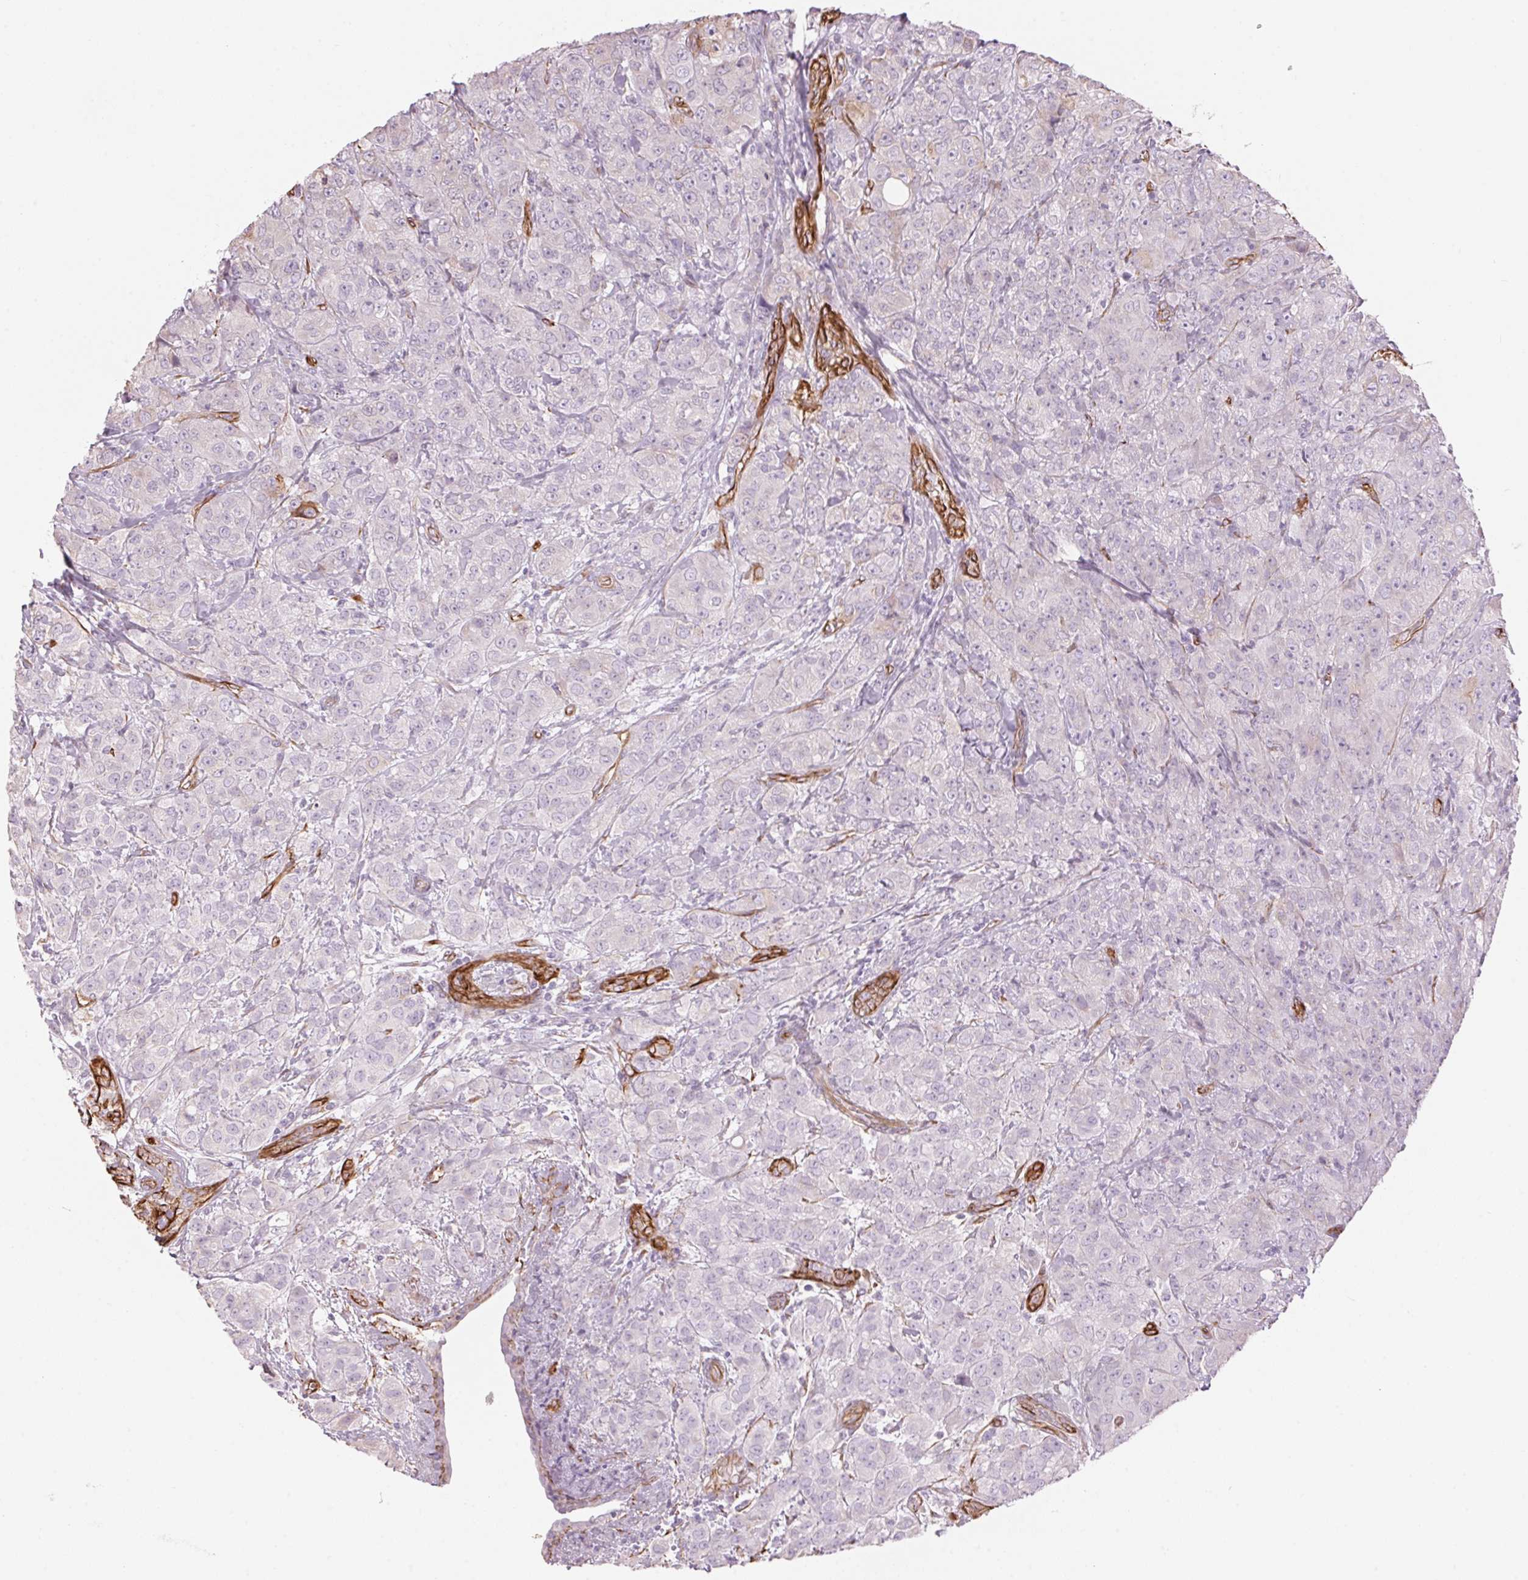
{"staining": {"intensity": "negative", "quantity": "none", "location": "none"}, "tissue": "breast cancer", "cell_type": "Tumor cells", "image_type": "cancer", "snomed": [{"axis": "morphology", "description": "Normal tissue, NOS"}, {"axis": "morphology", "description": "Duct carcinoma"}, {"axis": "topography", "description": "Breast"}], "caption": "Tumor cells show no significant expression in breast intraductal carcinoma.", "gene": "CLPS", "patient": {"sex": "female", "age": 43}}